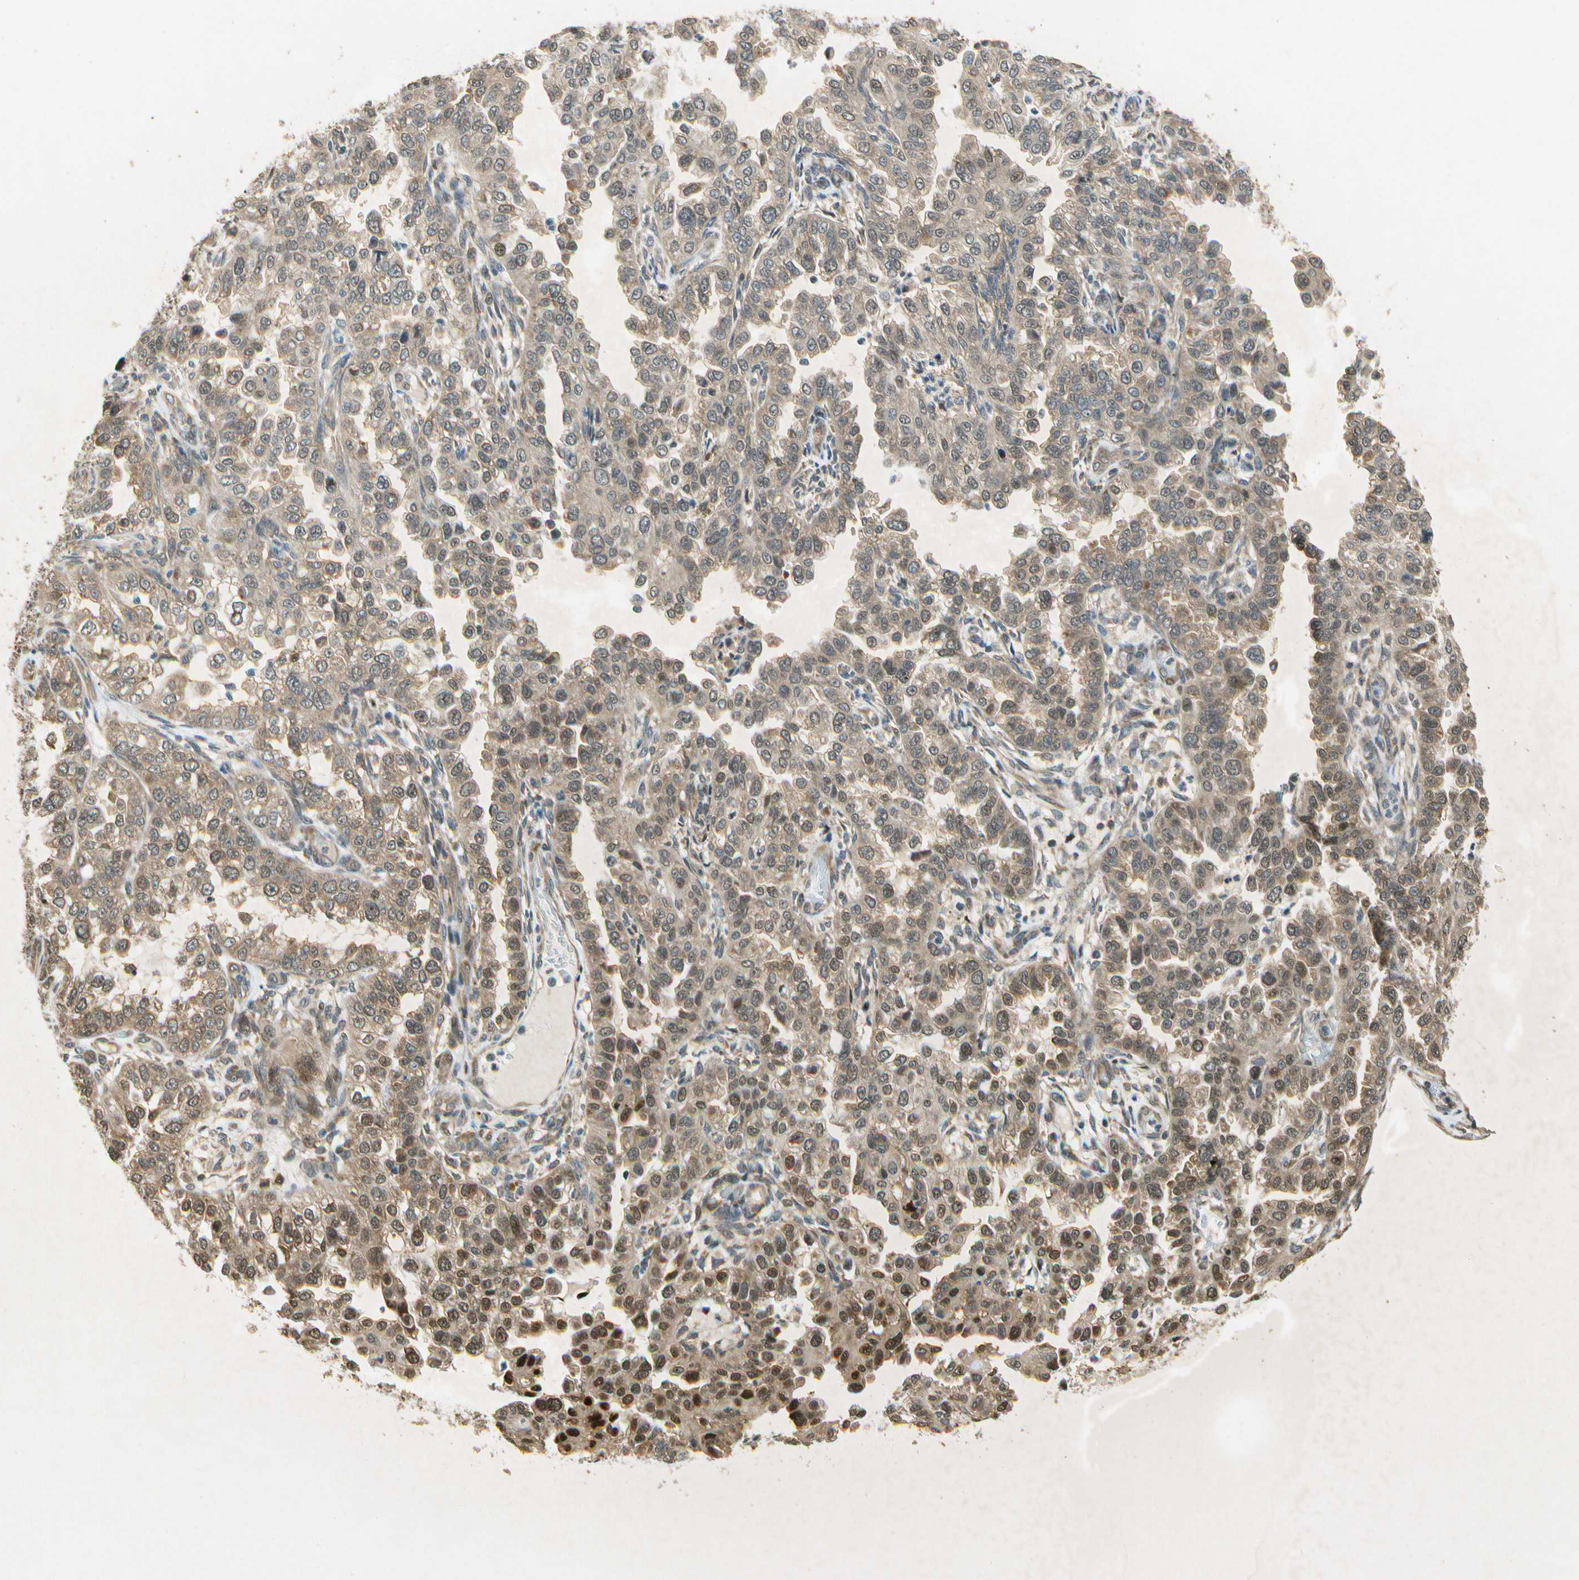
{"staining": {"intensity": "moderate", "quantity": ">75%", "location": "cytoplasmic/membranous,nuclear"}, "tissue": "endometrial cancer", "cell_type": "Tumor cells", "image_type": "cancer", "snomed": [{"axis": "morphology", "description": "Adenocarcinoma, NOS"}, {"axis": "topography", "description": "Endometrium"}], "caption": "High-power microscopy captured an IHC image of endometrial adenocarcinoma, revealing moderate cytoplasmic/membranous and nuclear staining in approximately >75% of tumor cells. (DAB IHC, brown staining for protein, blue staining for nuclei).", "gene": "EIF1AX", "patient": {"sex": "female", "age": 85}}